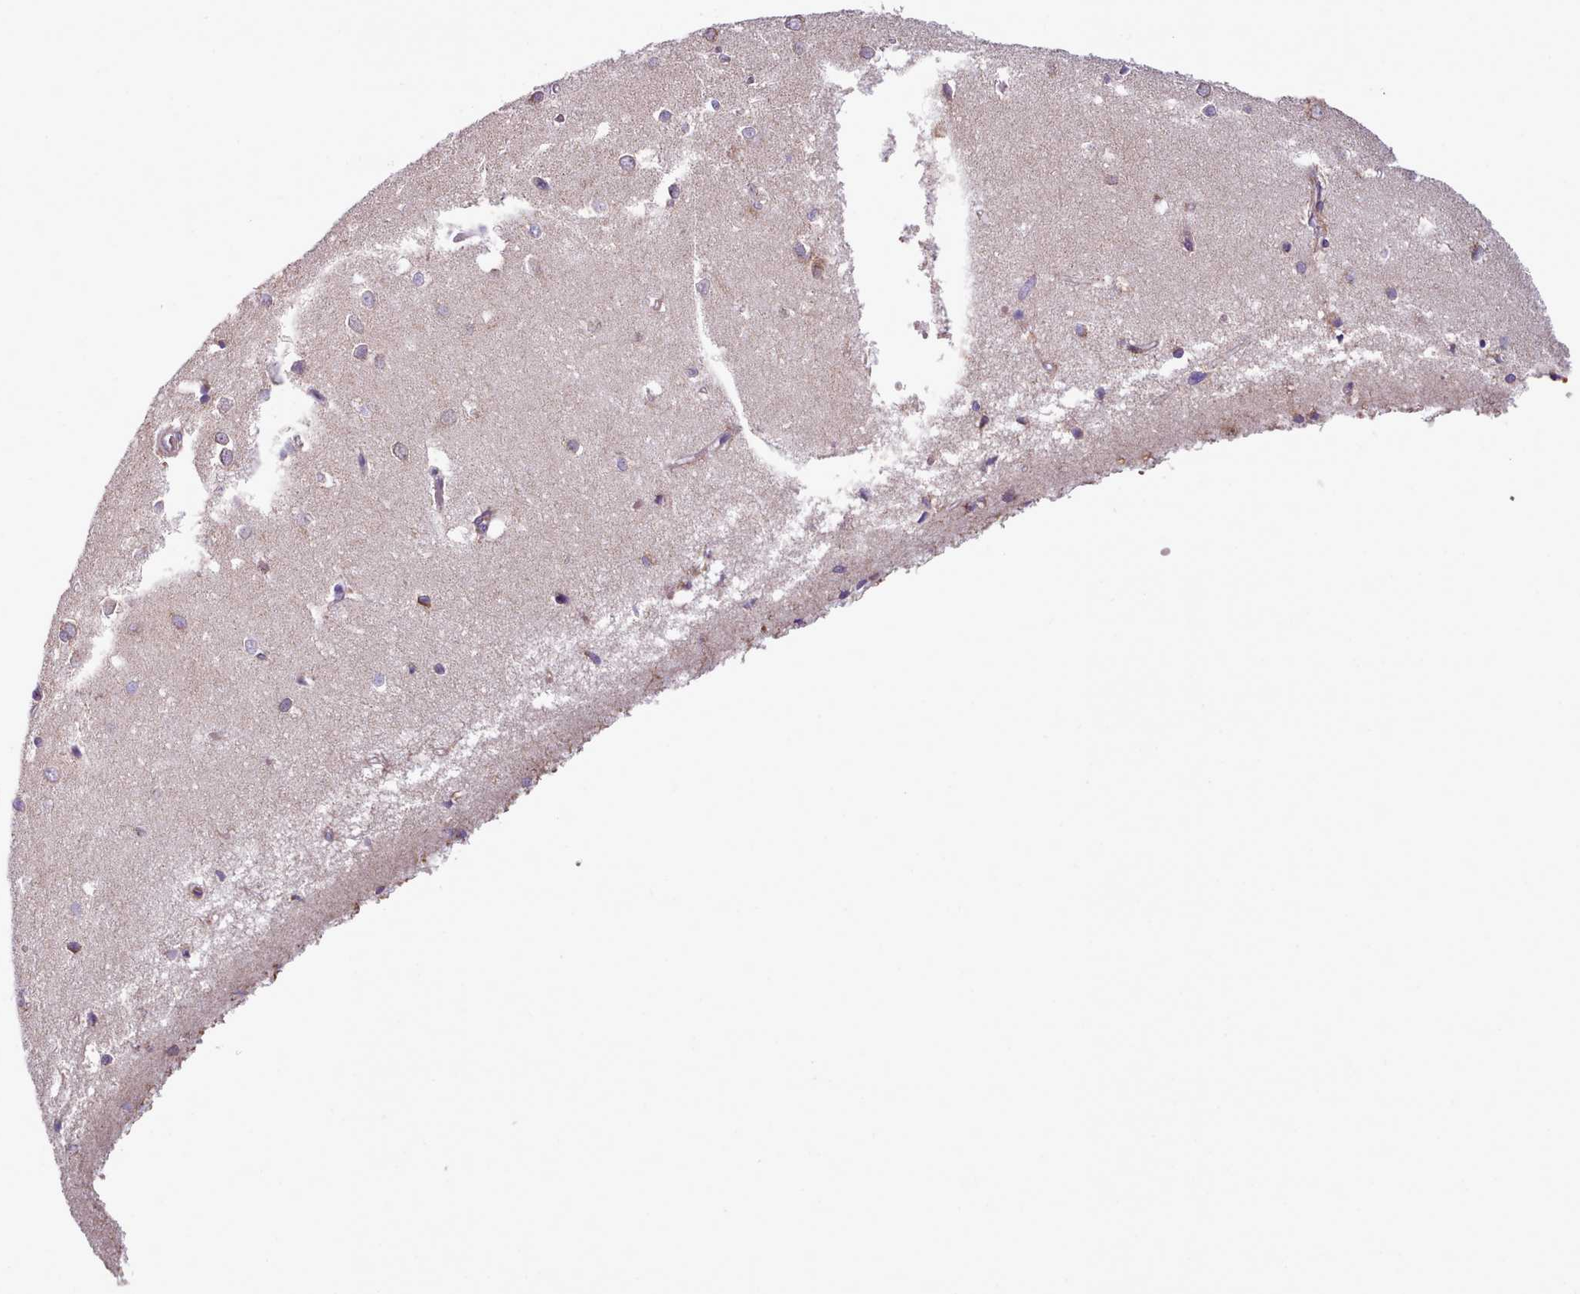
{"staining": {"intensity": "weak", "quantity": "<25%", "location": "cytoplasmic/membranous"}, "tissue": "cerebral cortex", "cell_type": "Endothelial cells", "image_type": "normal", "snomed": [{"axis": "morphology", "description": "Normal tissue, NOS"}, {"axis": "topography", "description": "Cerebral cortex"}], "caption": "The histopathology image exhibits no staining of endothelial cells in normal cerebral cortex. The staining is performed using DAB brown chromogen with nuclei counter-stained in using hematoxylin.", "gene": "SRP54", "patient": {"sex": "female", "age": 64}}